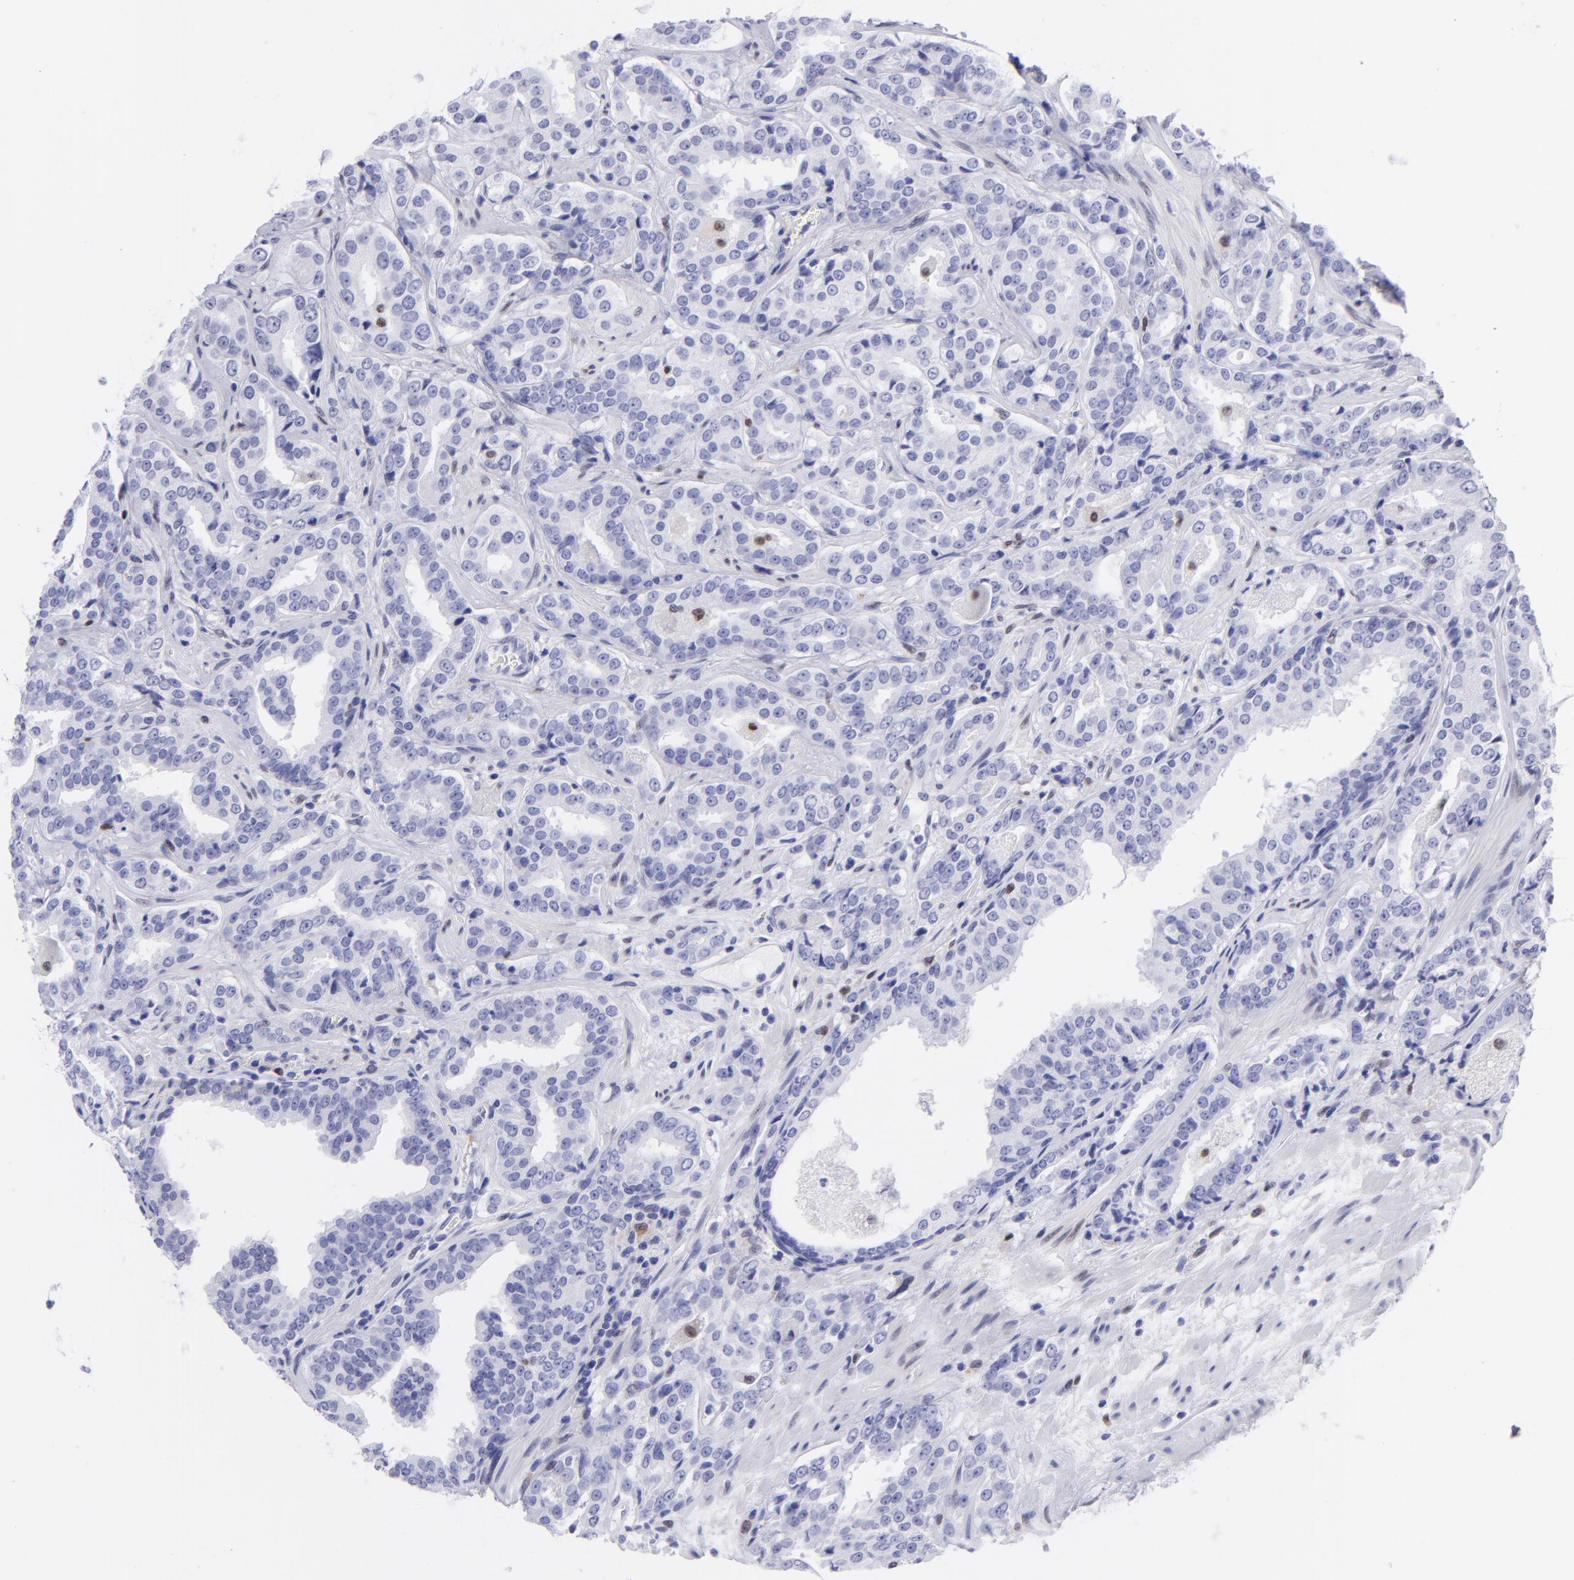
{"staining": {"intensity": "negative", "quantity": "none", "location": "none"}, "tissue": "prostate cancer", "cell_type": "Tumor cells", "image_type": "cancer", "snomed": [{"axis": "morphology", "description": "Adenocarcinoma, Medium grade"}, {"axis": "topography", "description": "Prostate"}], "caption": "This histopathology image is of prostate cancer (medium-grade adenocarcinoma) stained with IHC to label a protein in brown with the nuclei are counter-stained blue. There is no expression in tumor cells. The staining was performed using DAB to visualize the protein expression in brown, while the nuclei were stained in blue with hematoxylin (Magnification: 20x).", "gene": "MITF", "patient": {"sex": "male", "age": 60}}